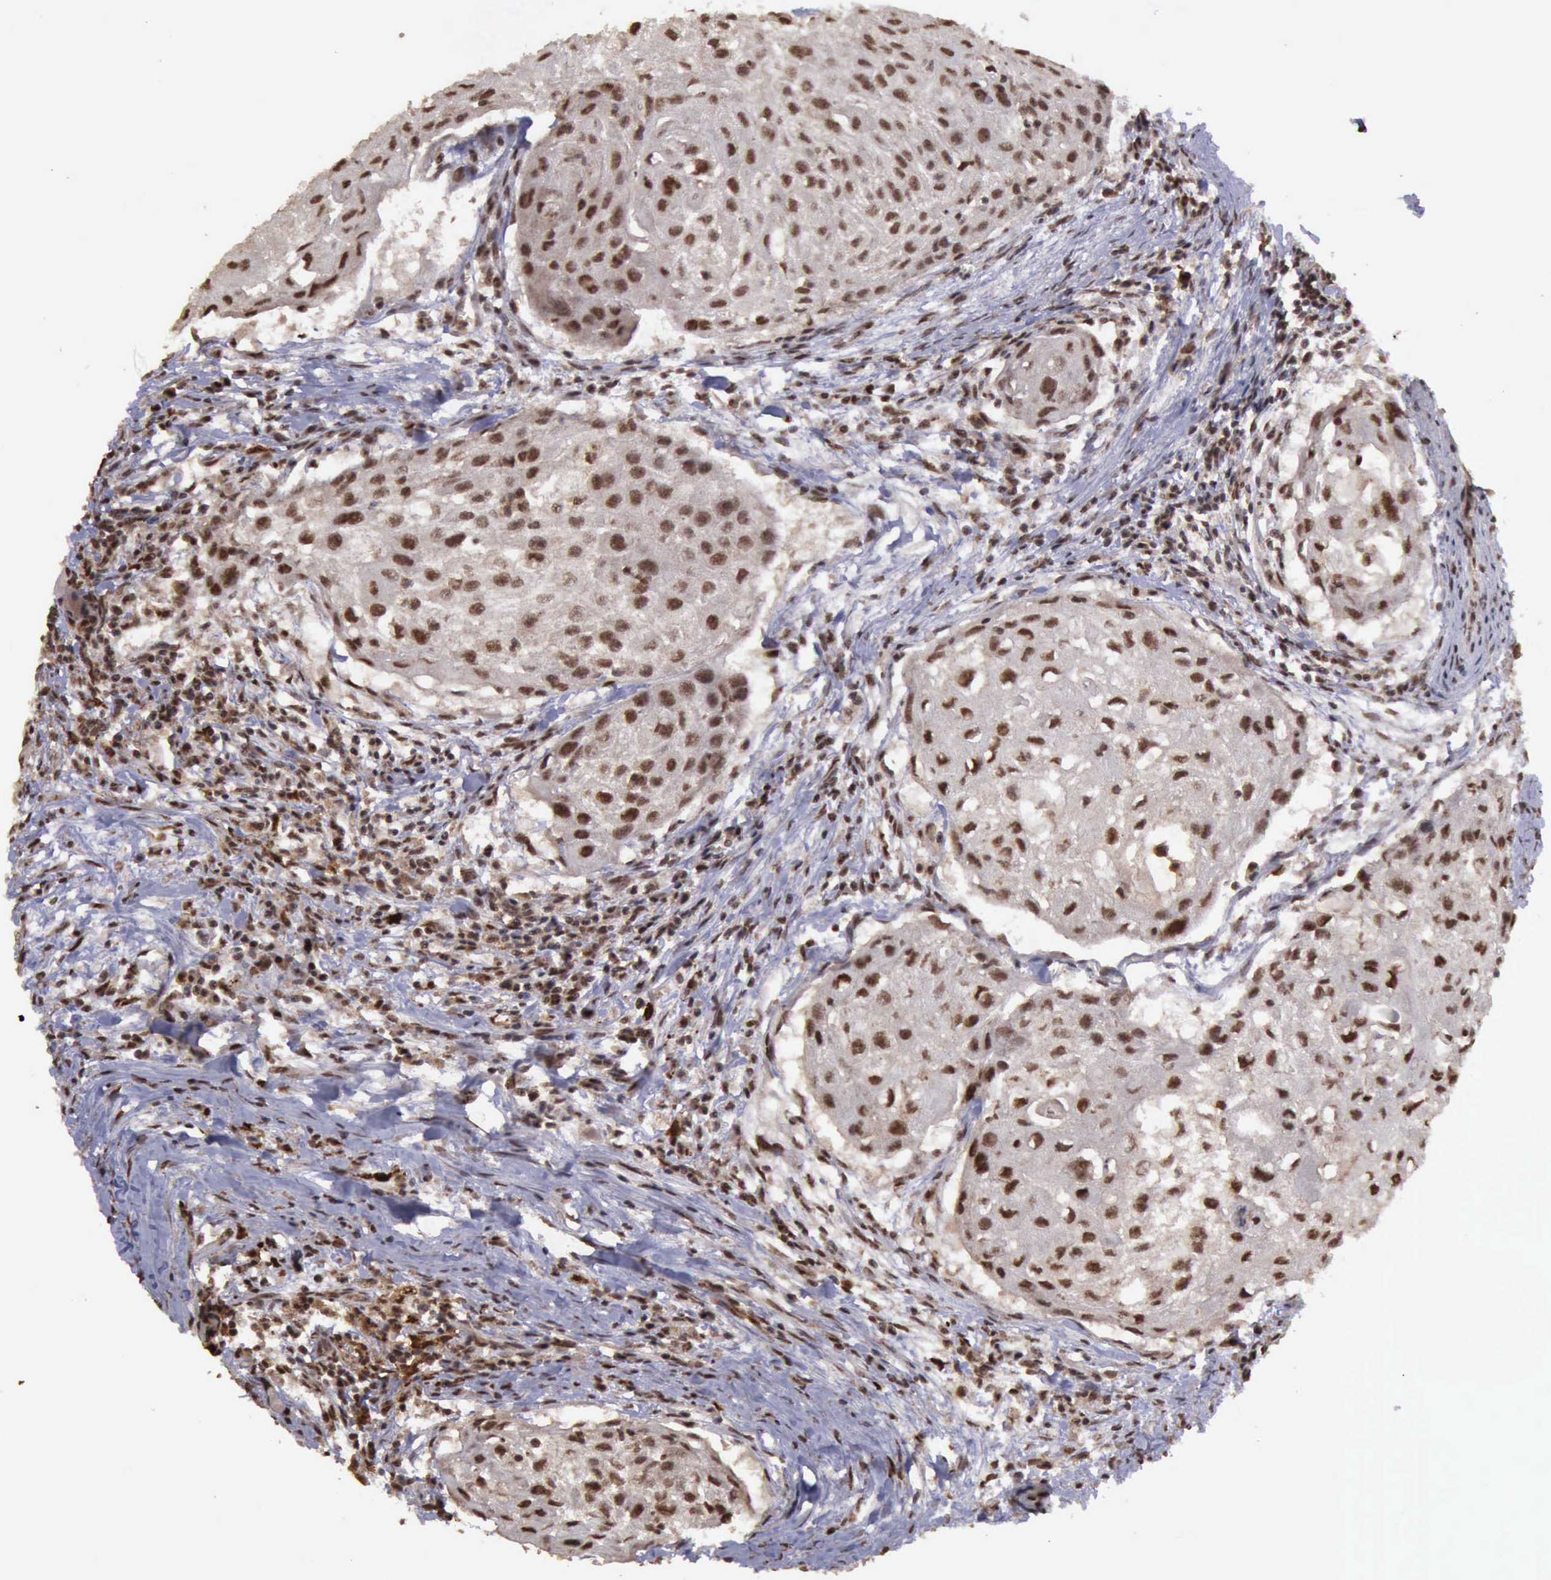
{"staining": {"intensity": "strong", "quantity": ">75%", "location": "cytoplasmic/membranous"}, "tissue": "head and neck cancer", "cell_type": "Tumor cells", "image_type": "cancer", "snomed": [{"axis": "morphology", "description": "Squamous cell carcinoma, NOS"}, {"axis": "topography", "description": "Head-Neck"}], "caption": "Squamous cell carcinoma (head and neck) stained for a protein demonstrates strong cytoplasmic/membranous positivity in tumor cells. (DAB IHC with brightfield microscopy, high magnification).", "gene": "TRMT2A", "patient": {"sex": "male", "age": 64}}